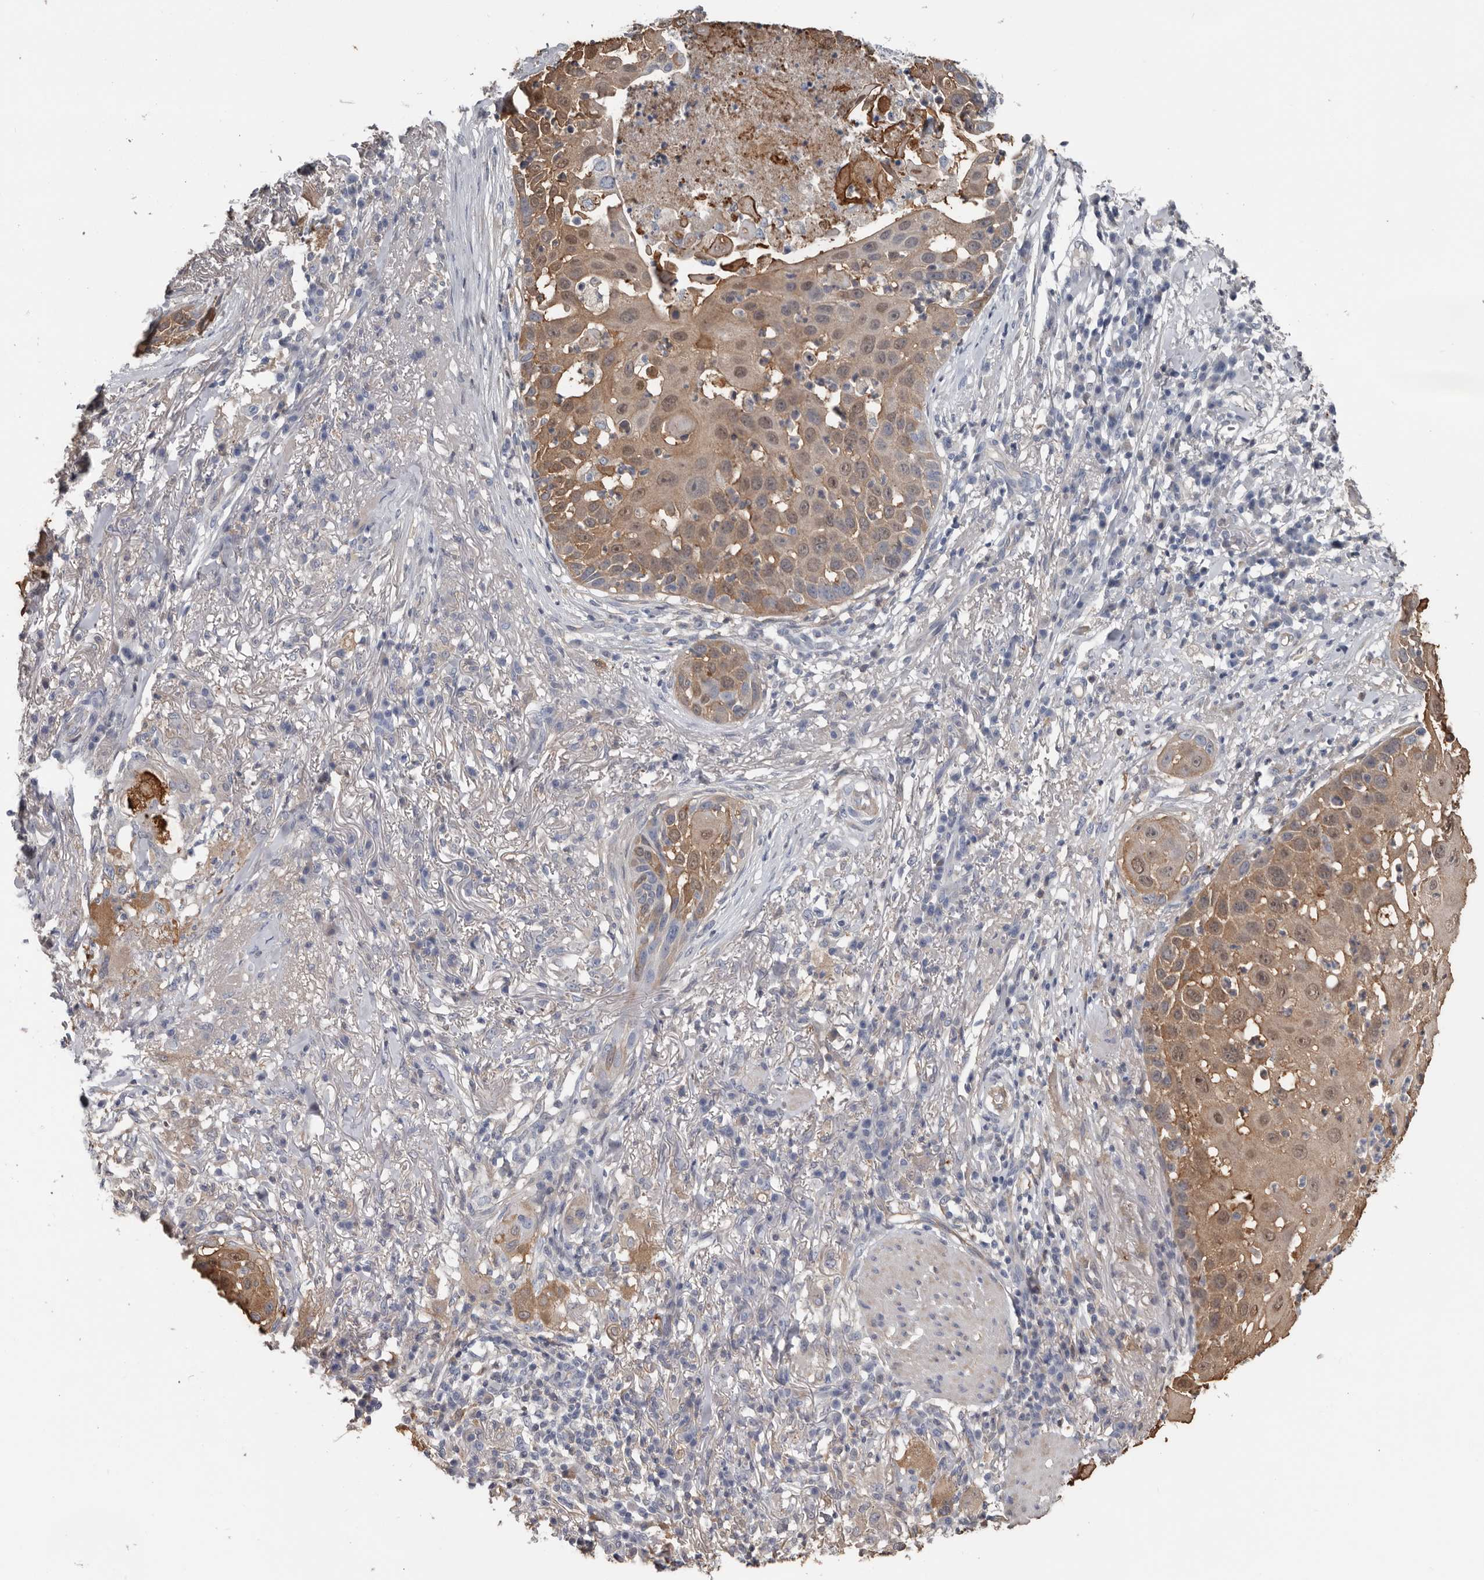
{"staining": {"intensity": "weak", "quantity": ">75%", "location": "cytoplasmic/membranous,nuclear"}, "tissue": "skin cancer", "cell_type": "Tumor cells", "image_type": "cancer", "snomed": [{"axis": "morphology", "description": "Squamous cell carcinoma, NOS"}, {"axis": "topography", "description": "Skin"}], "caption": "Tumor cells show low levels of weak cytoplasmic/membranous and nuclear expression in approximately >75% of cells in human squamous cell carcinoma (skin).", "gene": "FABP7", "patient": {"sex": "female", "age": 44}}